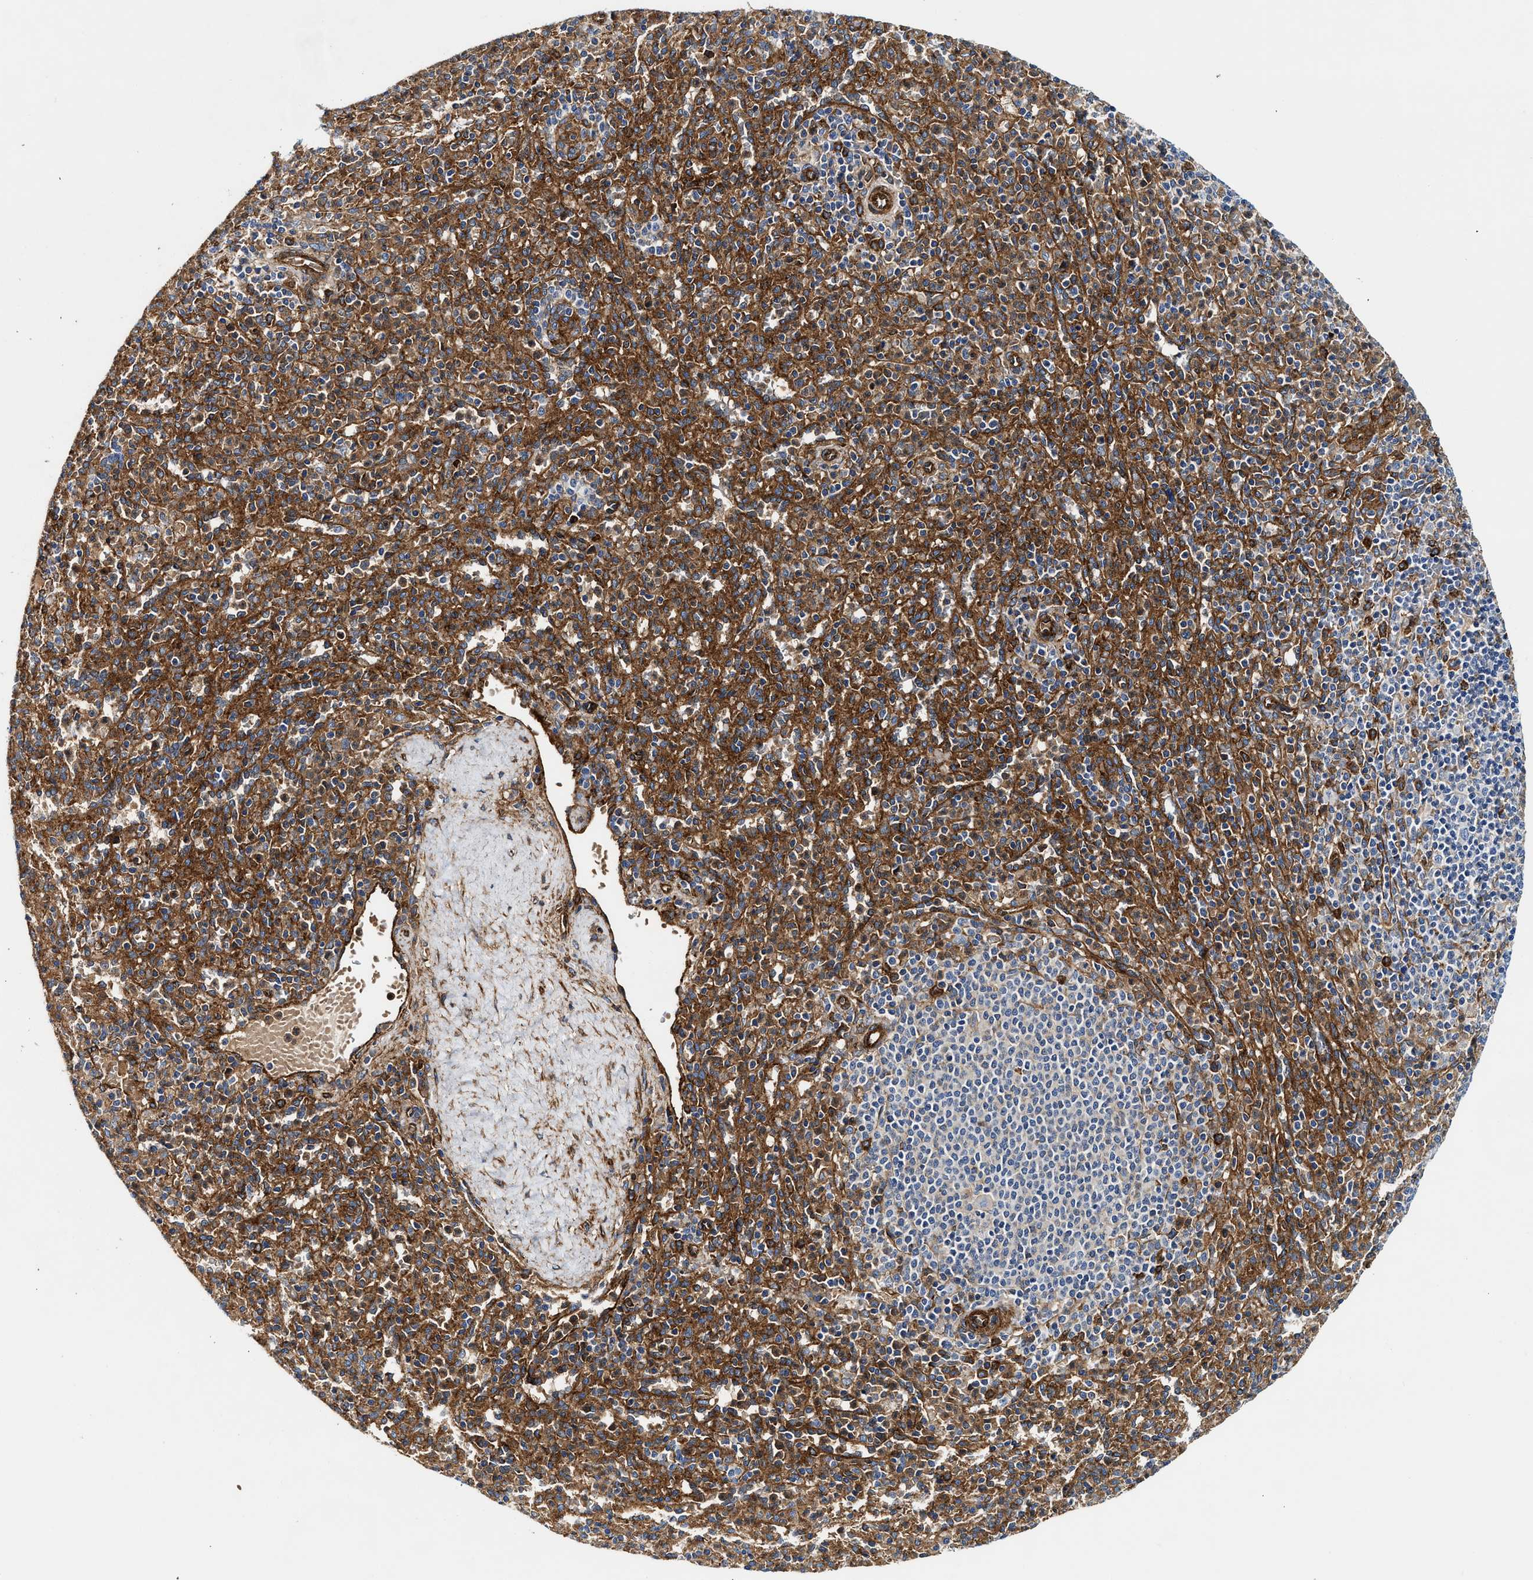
{"staining": {"intensity": "moderate", "quantity": ">75%", "location": "cytoplasmic/membranous"}, "tissue": "spleen", "cell_type": "Cells in red pulp", "image_type": "normal", "snomed": [{"axis": "morphology", "description": "Normal tissue, NOS"}, {"axis": "topography", "description": "Spleen"}], "caption": "Normal spleen displays moderate cytoplasmic/membranous staining in about >75% of cells in red pulp, visualized by immunohistochemistry.", "gene": "HIP1", "patient": {"sex": "male", "age": 36}}